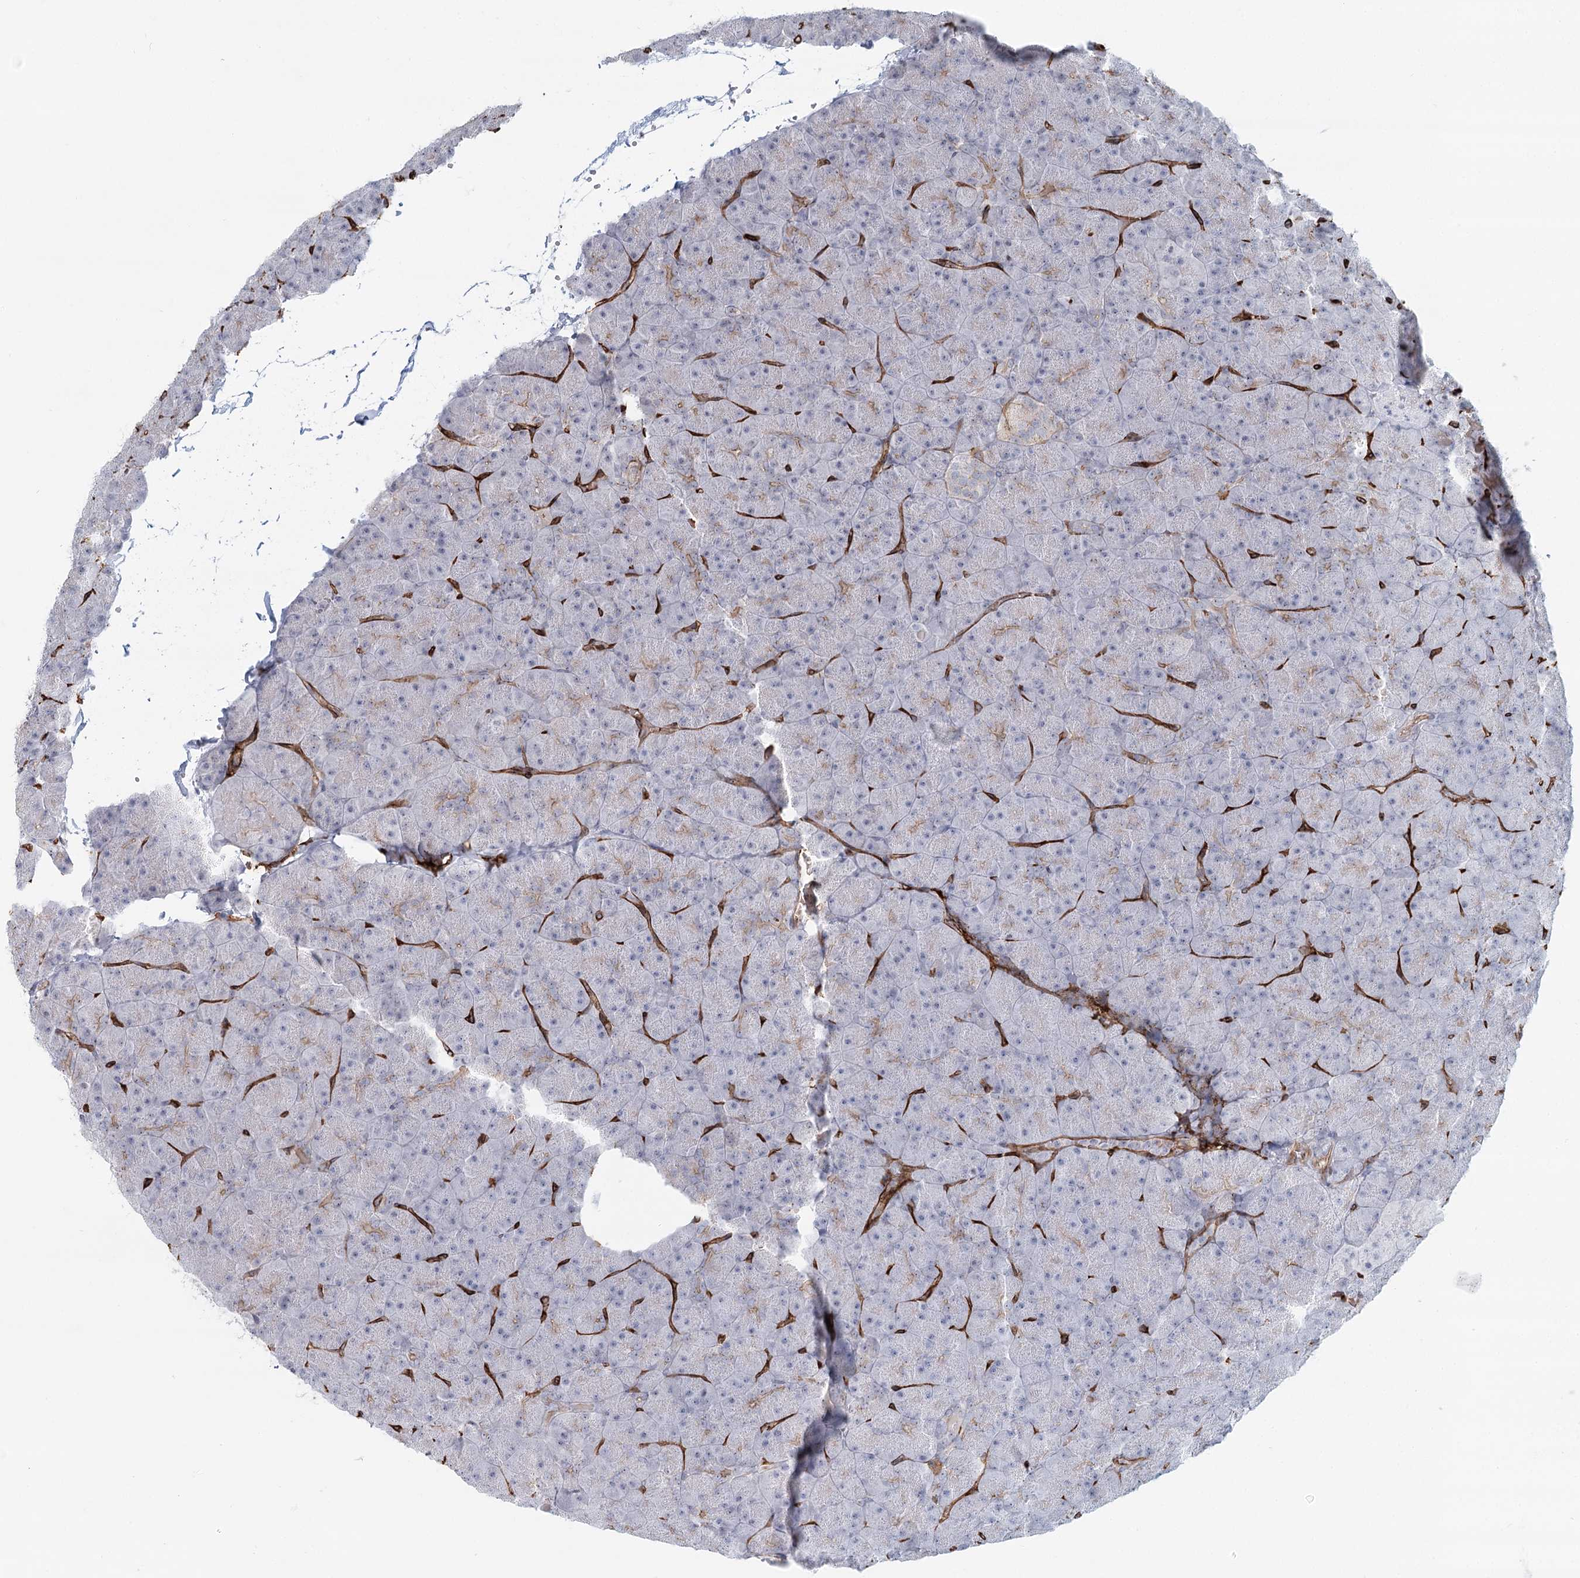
{"staining": {"intensity": "weak", "quantity": "<25%", "location": "cytoplasmic/membranous"}, "tissue": "pancreas", "cell_type": "Exocrine glandular cells", "image_type": "normal", "snomed": [{"axis": "morphology", "description": "Normal tissue, NOS"}, {"axis": "topography", "description": "Pancreas"}], "caption": "DAB immunohistochemical staining of unremarkable pancreas exhibits no significant expression in exocrine glandular cells. The staining is performed using DAB brown chromogen with nuclei counter-stained in using hematoxylin.", "gene": "ZFYVE28", "patient": {"sex": "male", "age": 36}}